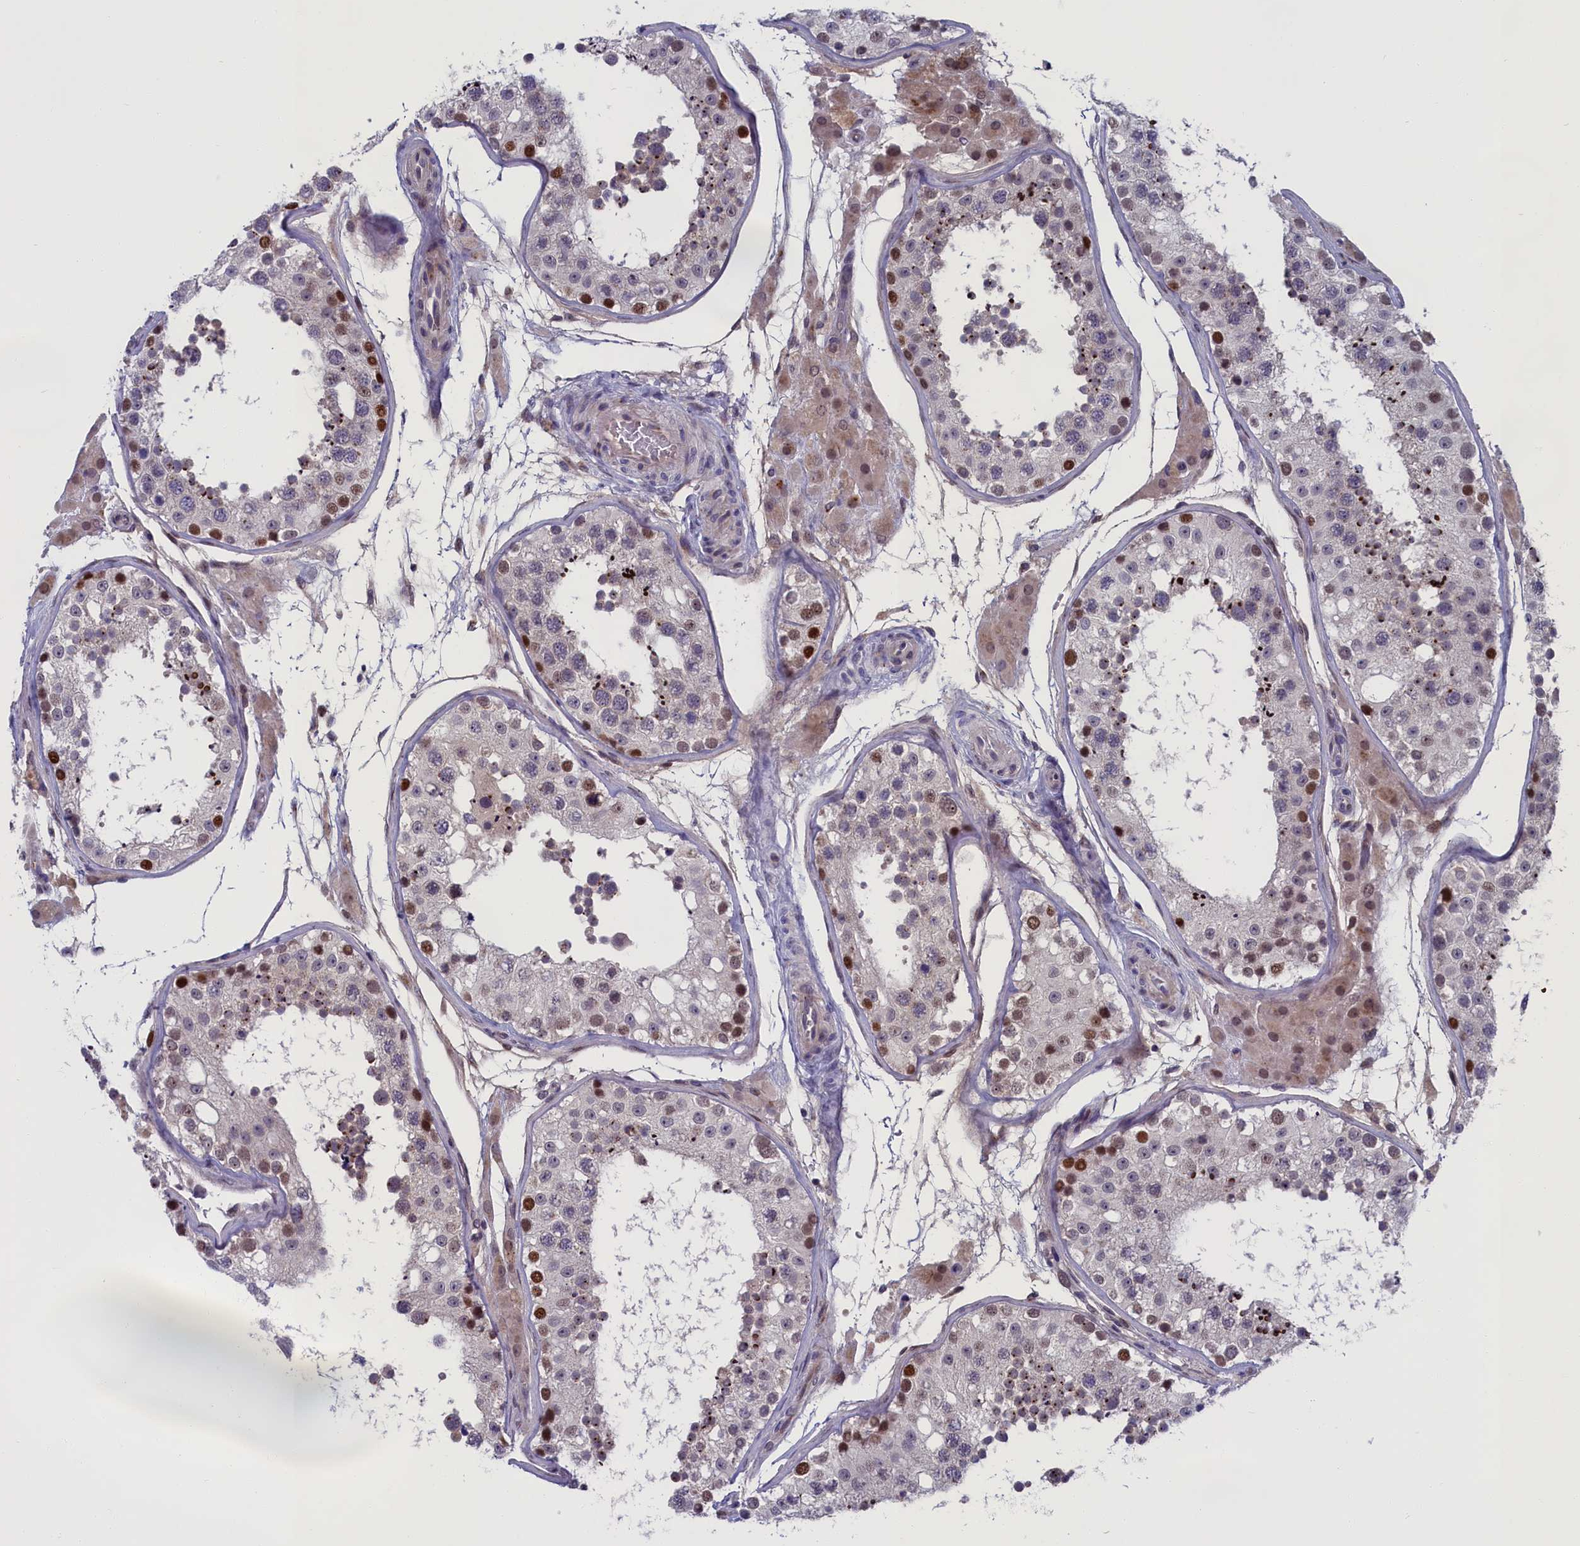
{"staining": {"intensity": "moderate", "quantity": "25%-75%", "location": "nuclear"}, "tissue": "testis", "cell_type": "Cells in seminiferous ducts", "image_type": "normal", "snomed": [{"axis": "morphology", "description": "Normal tissue, NOS"}, {"axis": "topography", "description": "Testis"}, {"axis": "topography", "description": "Epididymis"}], "caption": "Moderate nuclear positivity for a protein is present in about 25%-75% of cells in seminiferous ducts of unremarkable testis using immunohistochemistry (IHC).", "gene": "LIG1", "patient": {"sex": "male", "age": 26}}